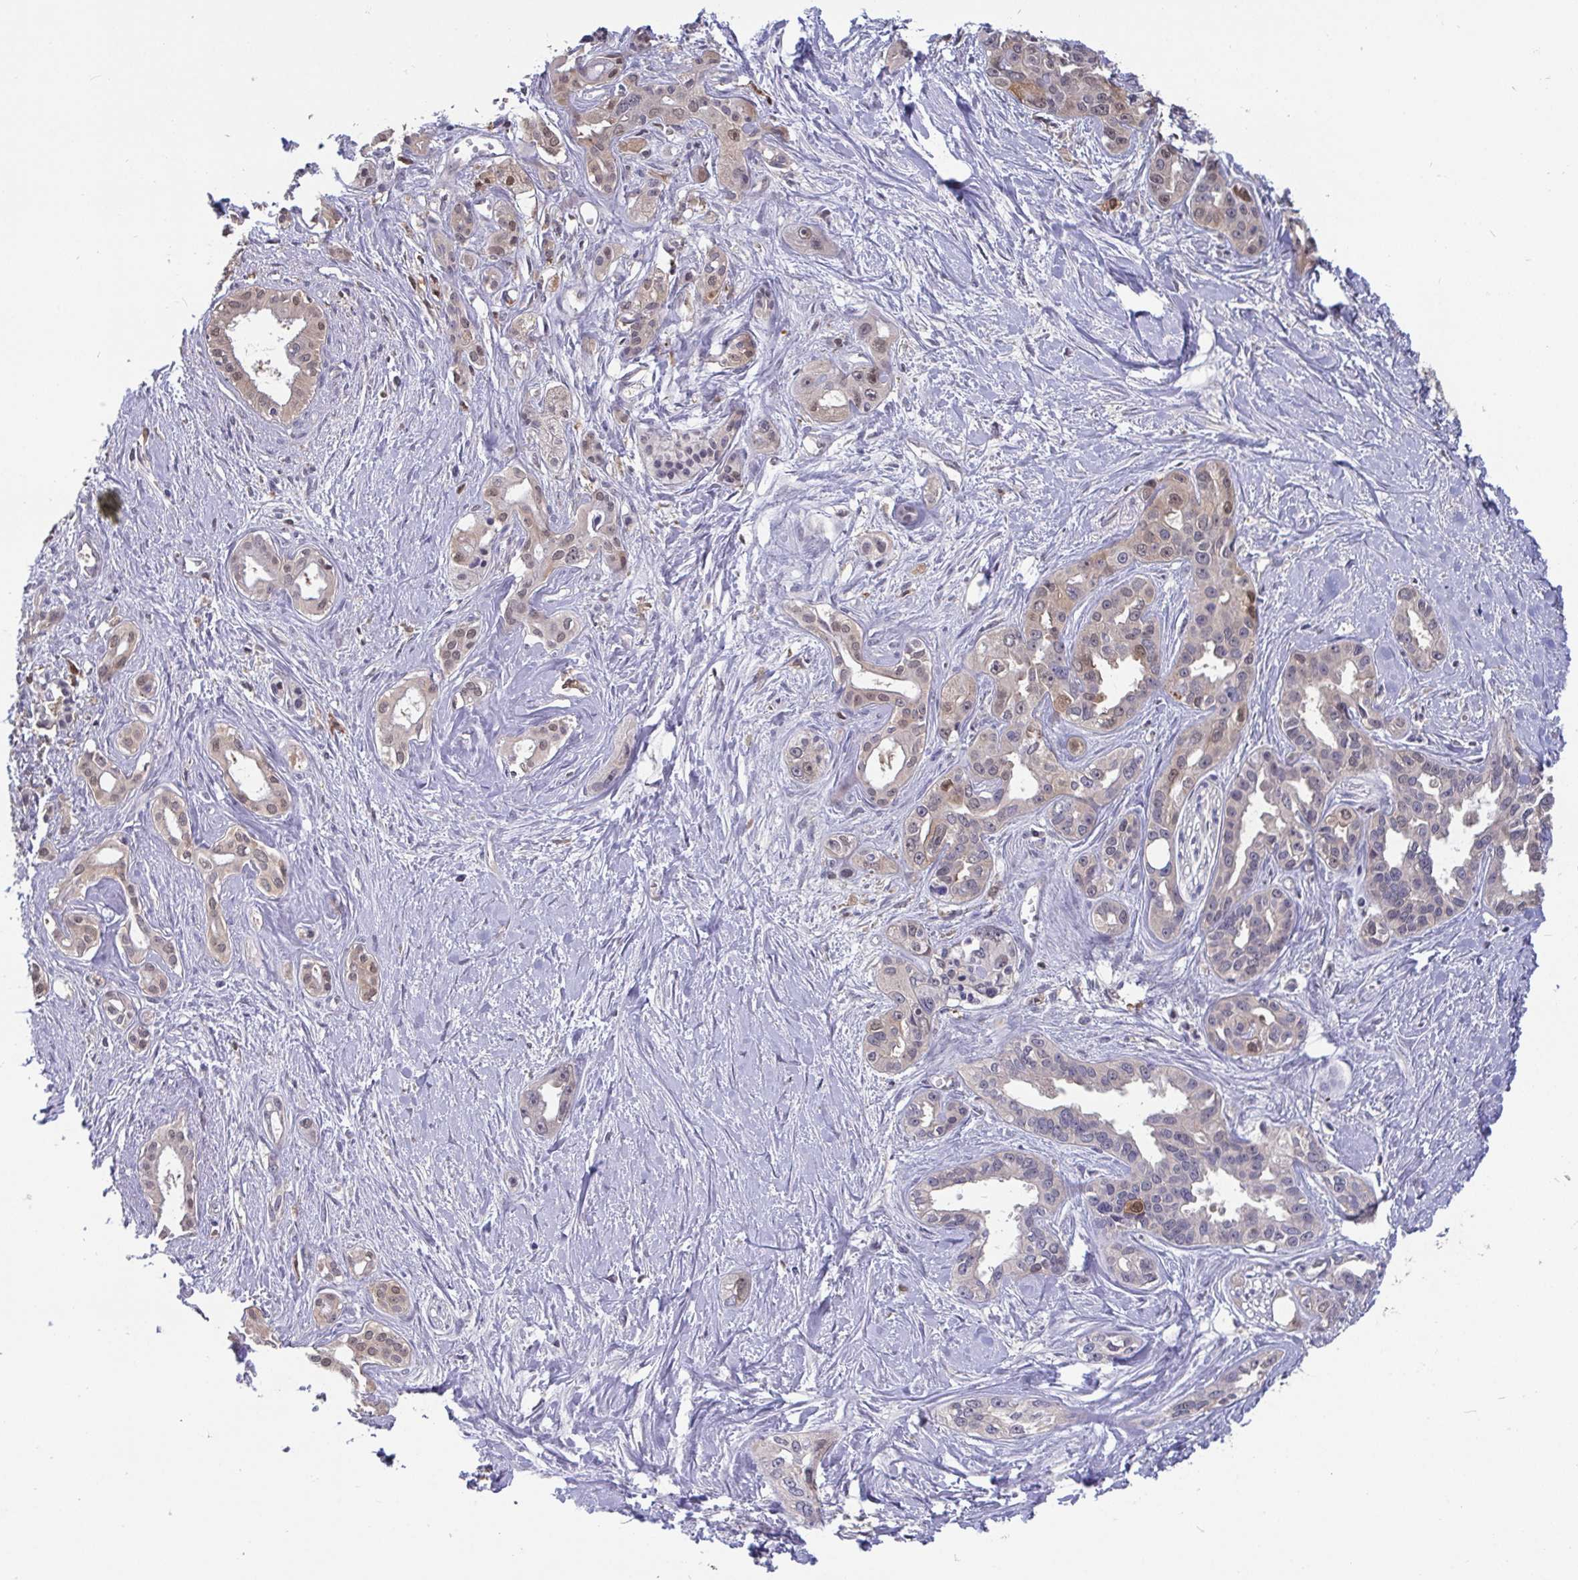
{"staining": {"intensity": "weak", "quantity": "25%-75%", "location": "nuclear"}, "tissue": "pancreatic cancer", "cell_type": "Tumor cells", "image_type": "cancer", "snomed": [{"axis": "morphology", "description": "Adenocarcinoma, NOS"}, {"axis": "topography", "description": "Pancreas"}], "caption": "Pancreatic cancer (adenocarcinoma) stained with a protein marker shows weak staining in tumor cells.", "gene": "IDH1", "patient": {"sex": "female", "age": 50}}